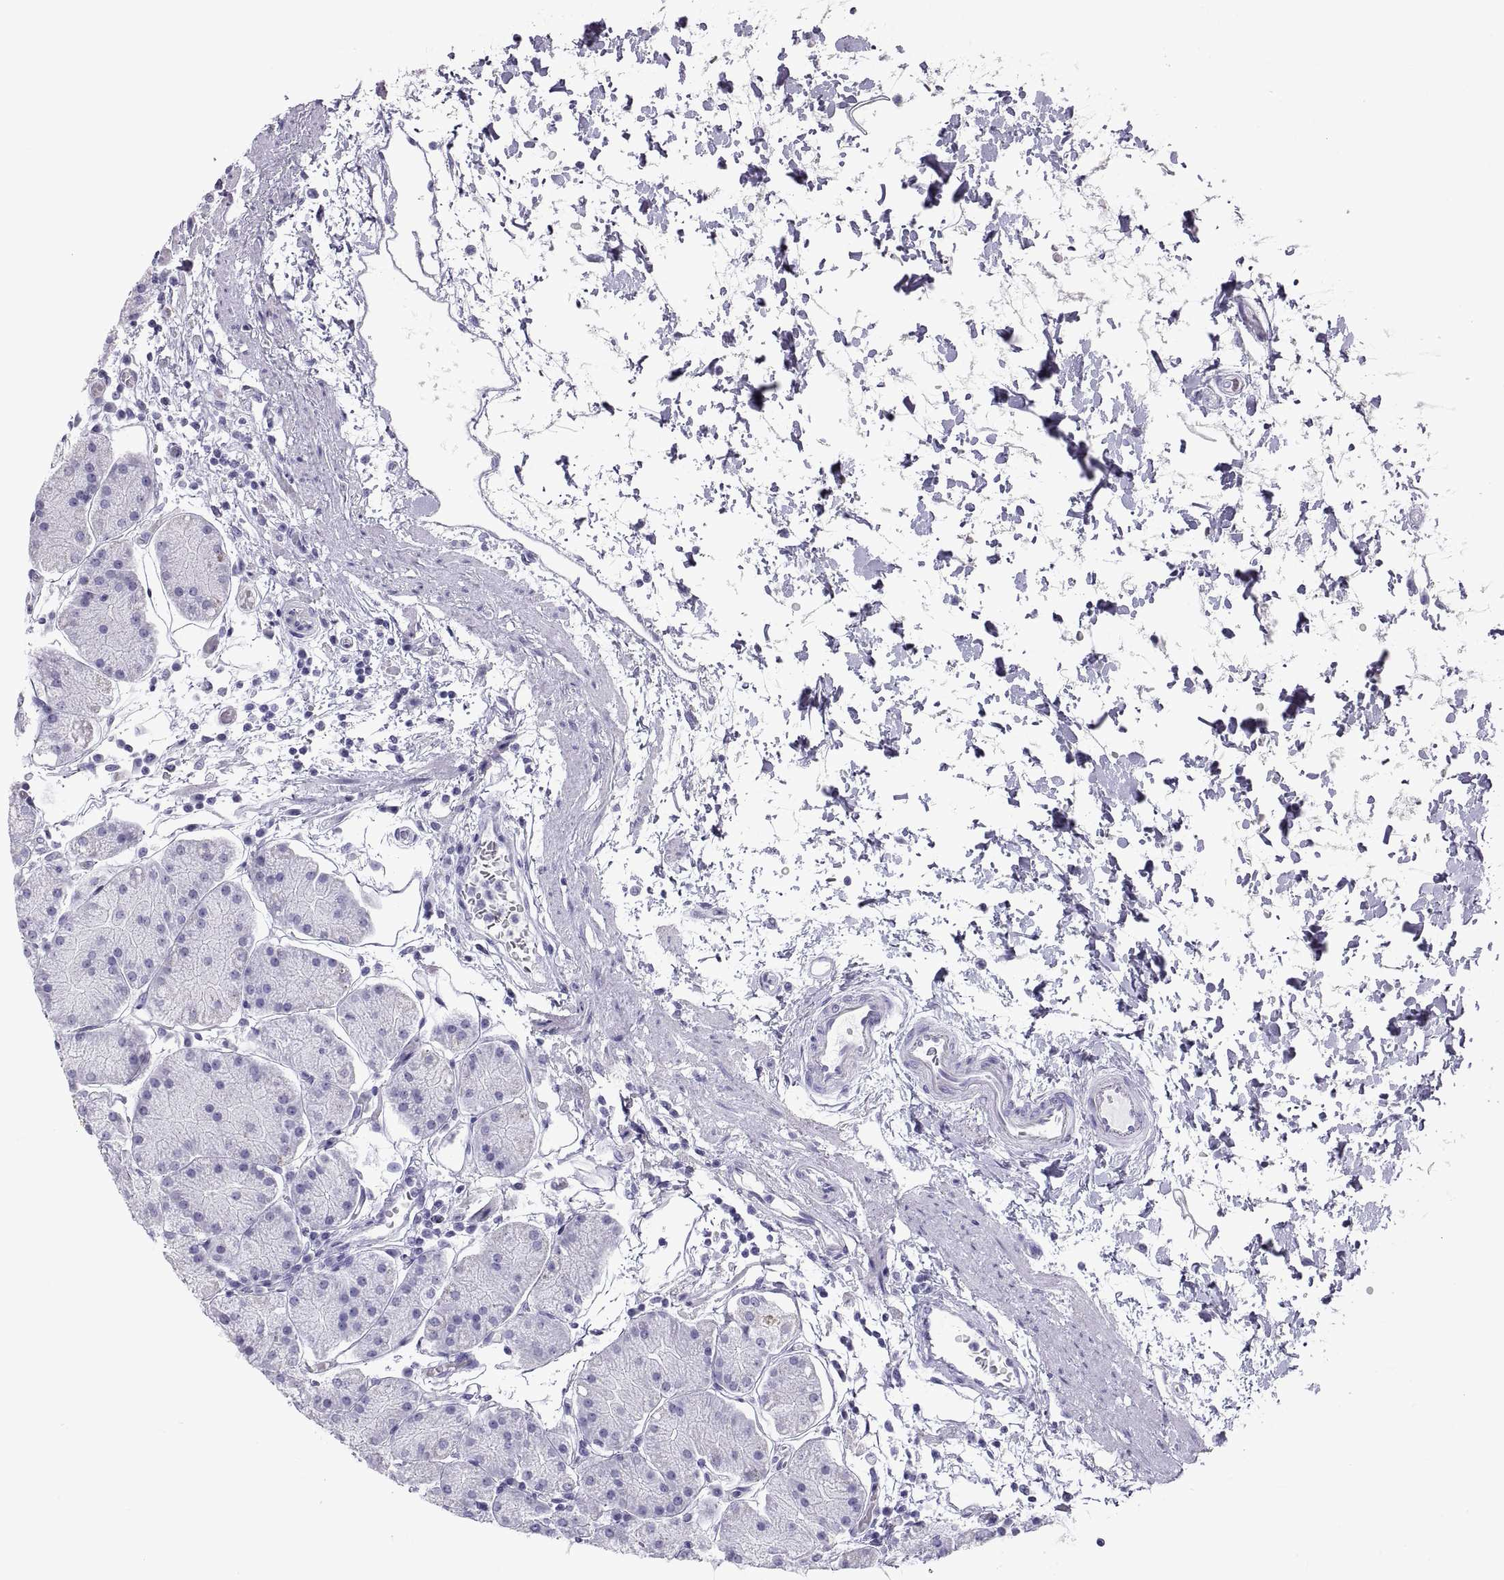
{"staining": {"intensity": "negative", "quantity": "none", "location": "none"}, "tissue": "stomach", "cell_type": "Glandular cells", "image_type": "normal", "snomed": [{"axis": "morphology", "description": "Normal tissue, NOS"}, {"axis": "topography", "description": "Stomach"}], "caption": "The histopathology image exhibits no significant positivity in glandular cells of stomach.", "gene": "RLBP1", "patient": {"sex": "male", "age": 54}}